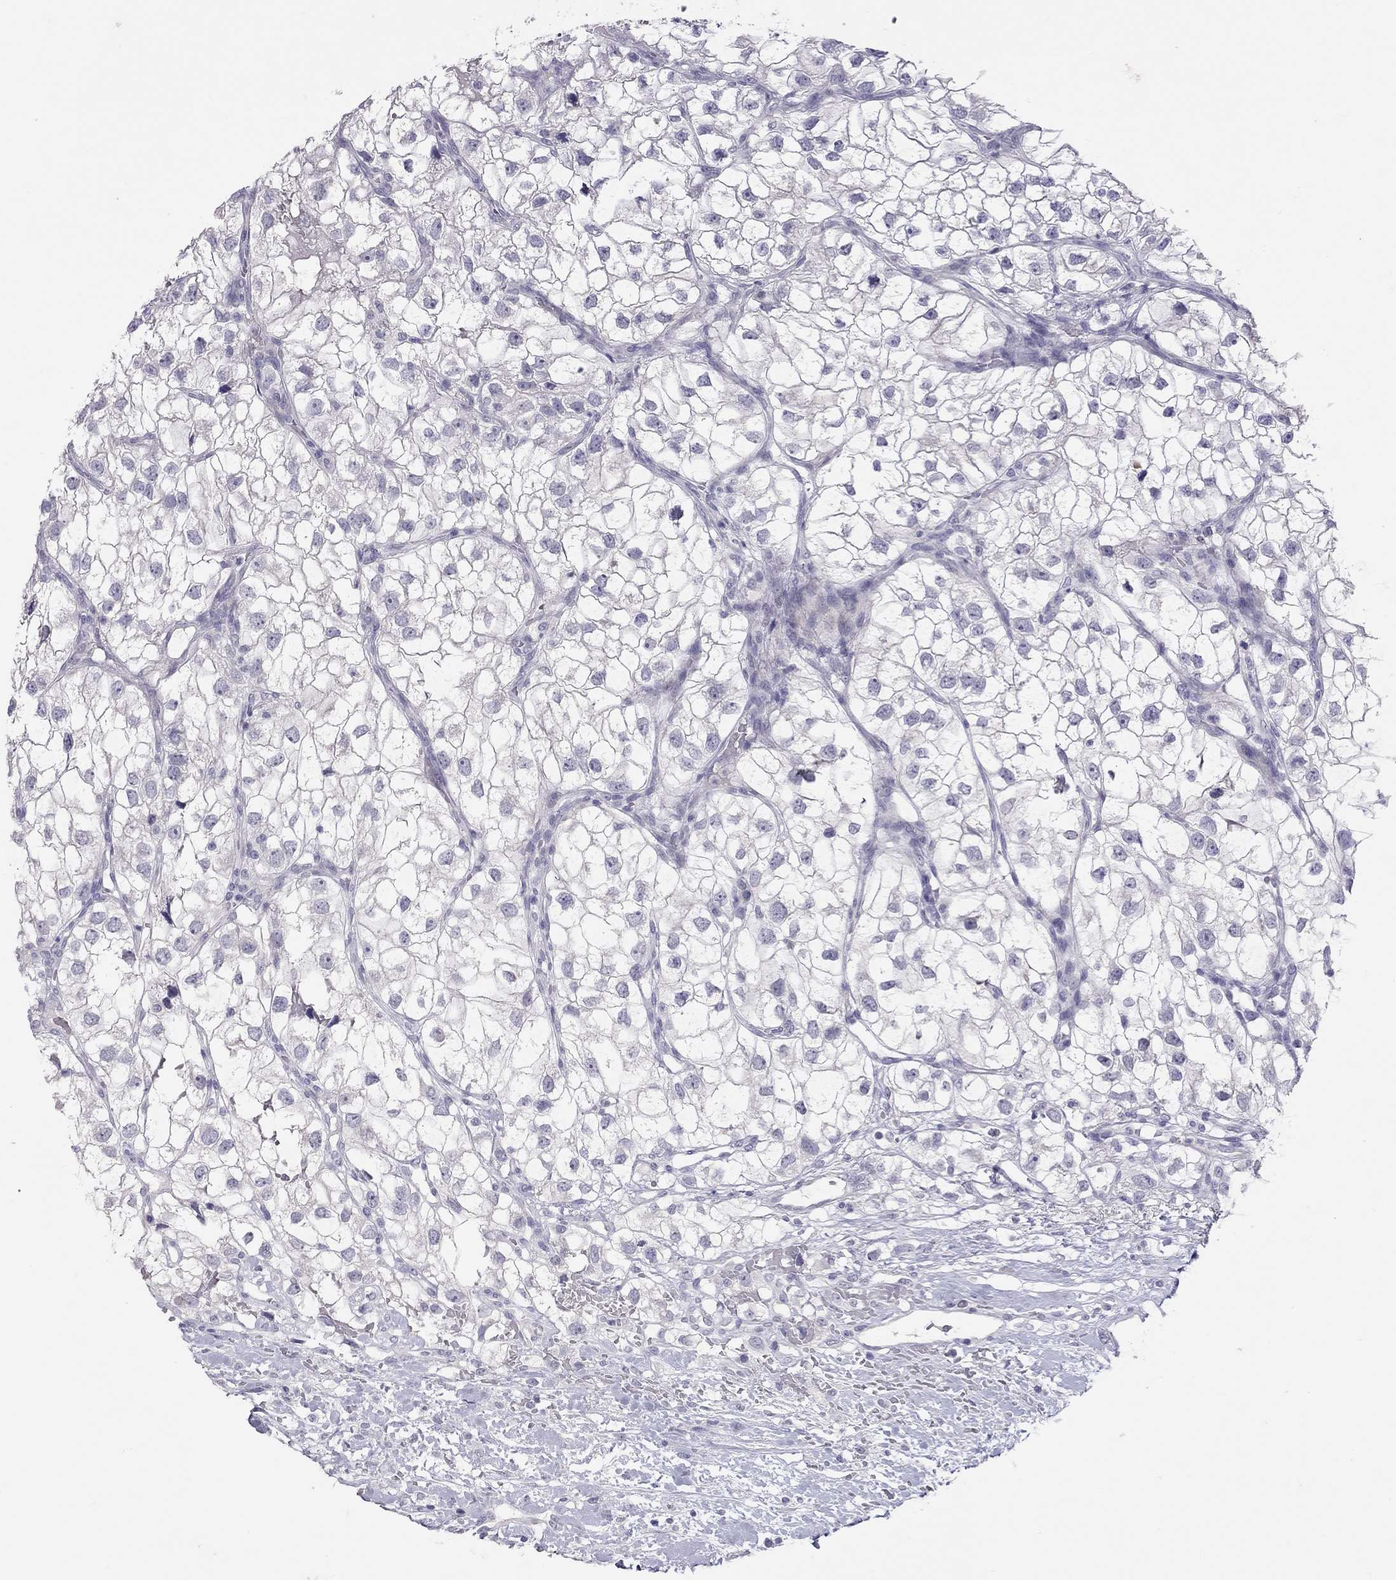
{"staining": {"intensity": "negative", "quantity": "none", "location": "none"}, "tissue": "renal cancer", "cell_type": "Tumor cells", "image_type": "cancer", "snomed": [{"axis": "morphology", "description": "Adenocarcinoma, NOS"}, {"axis": "topography", "description": "Kidney"}], "caption": "There is no significant expression in tumor cells of renal cancer (adenocarcinoma).", "gene": "MUC16", "patient": {"sex": "male", "age": 59}}